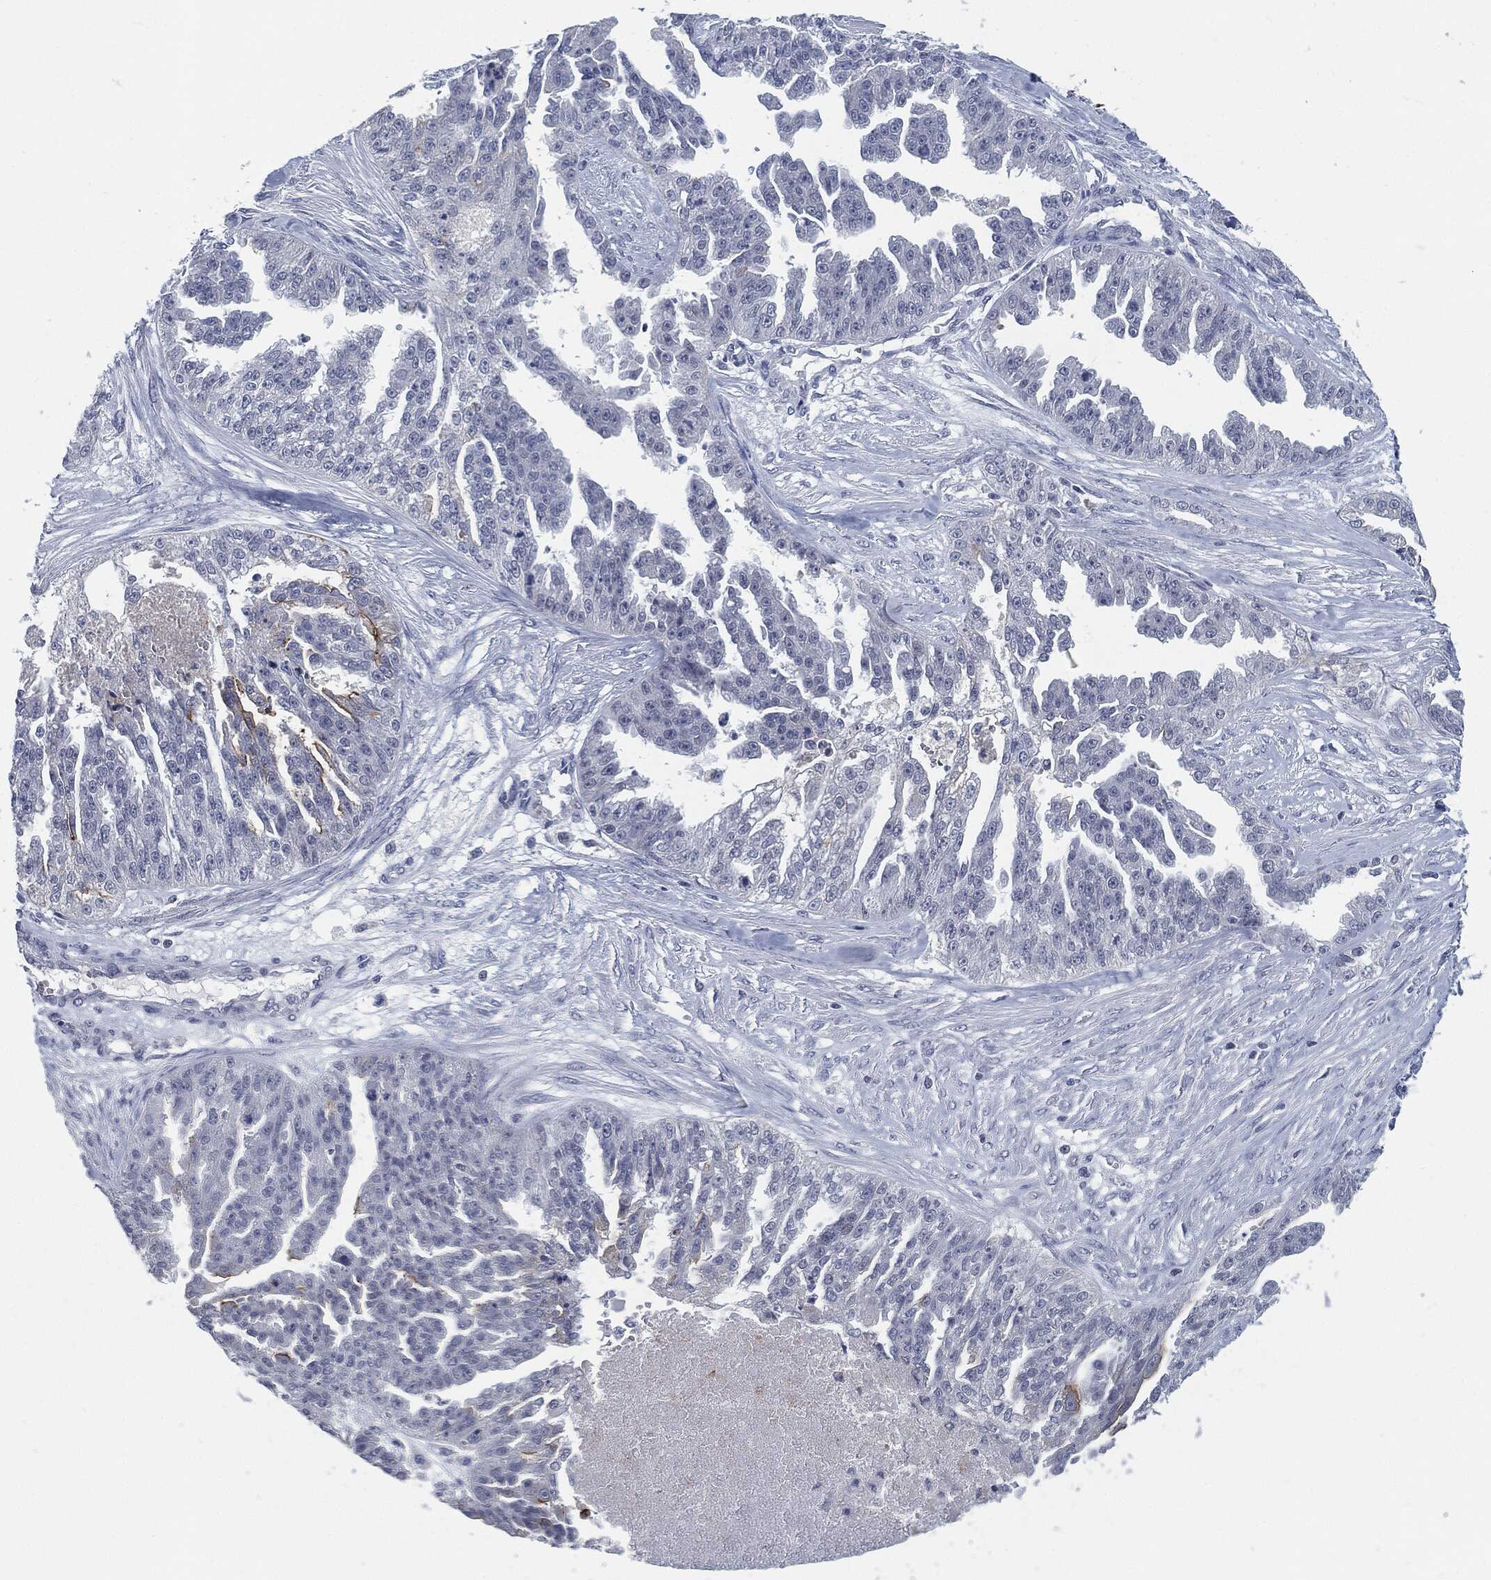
{"staining": {"intensity": "negative", "quantity": "none", "location": "none"}, "tissue": "ovarian cancer", "cell_type": "Tumor cells", "image_type": "cancer", "snomed": [{"axis": "morphology", "description": "Cystadenocarcinoma, serous, NOS"}, {"axis": "topography", "description": "Ovary"}], "caption": "A high-resolution image shows immunohistochemistry (IHC) staining of ovarian cancer, which exhibits no significant staining in tumor cells.", "gene": "PROM1", "patient": {"sex": "female", "age": 58}}